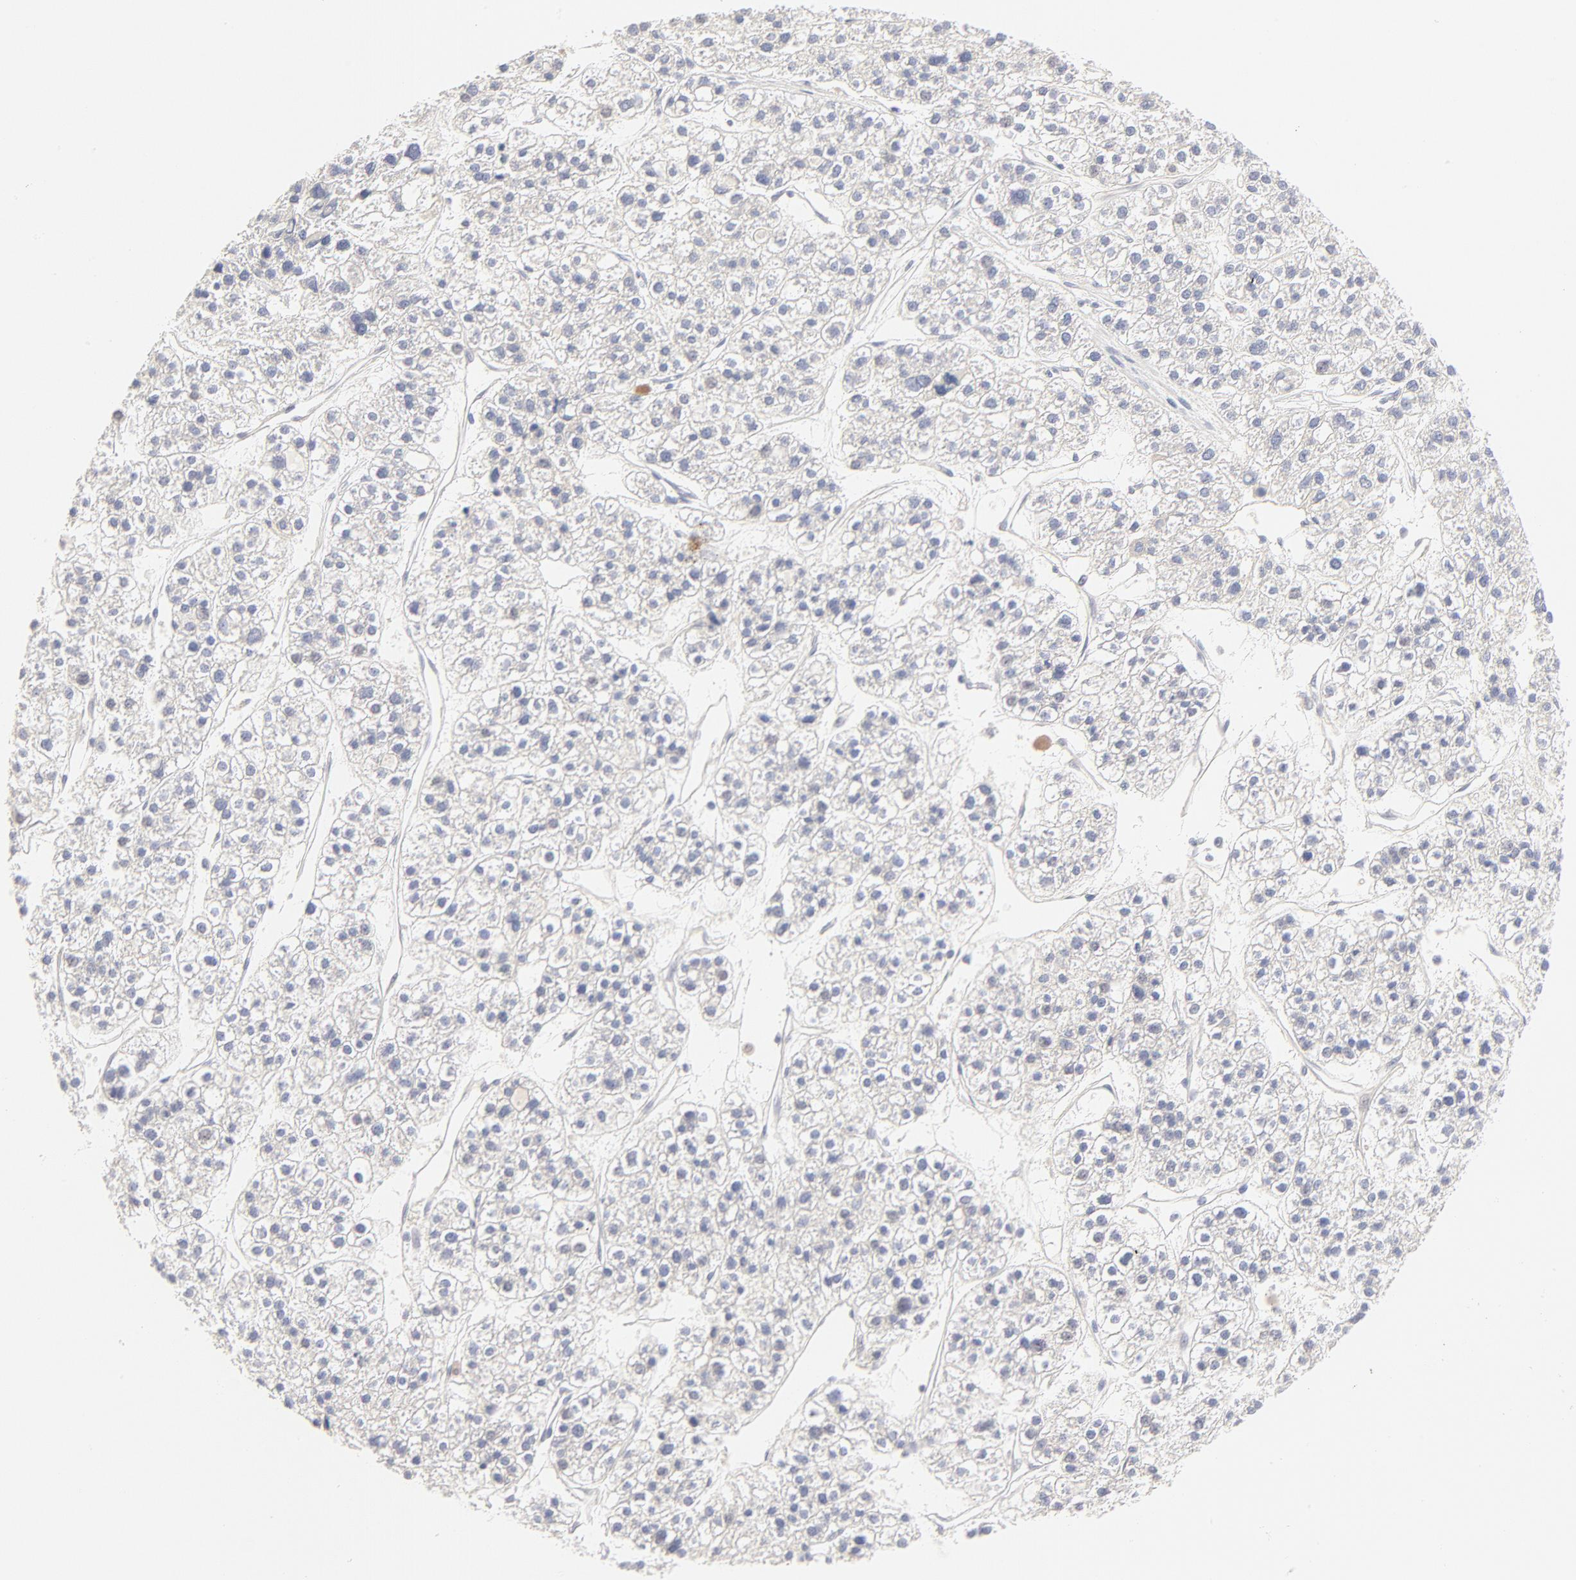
{"staining": {"intensity": "negative", "quantity": "none", "location": "none"}, "tissue": "liver cancer", "cell_type": "Tumor cells", "image_type": "cancer", "snomed": [{"axis": "morphology", "description": "Carcinoma, Hepatocellular, NOS"}, {"axis": "topography", "description": "Liver"}], "caption": "High magnification brightfield microscopy of liver cancer (hepatocellular carcinoma) stained with DAB (brown) and counterstained with hematoxylin (blue): tumor cells show no significant expression.", "gene": "ELF3", "patient": {"sex": "female", "age": 85}}